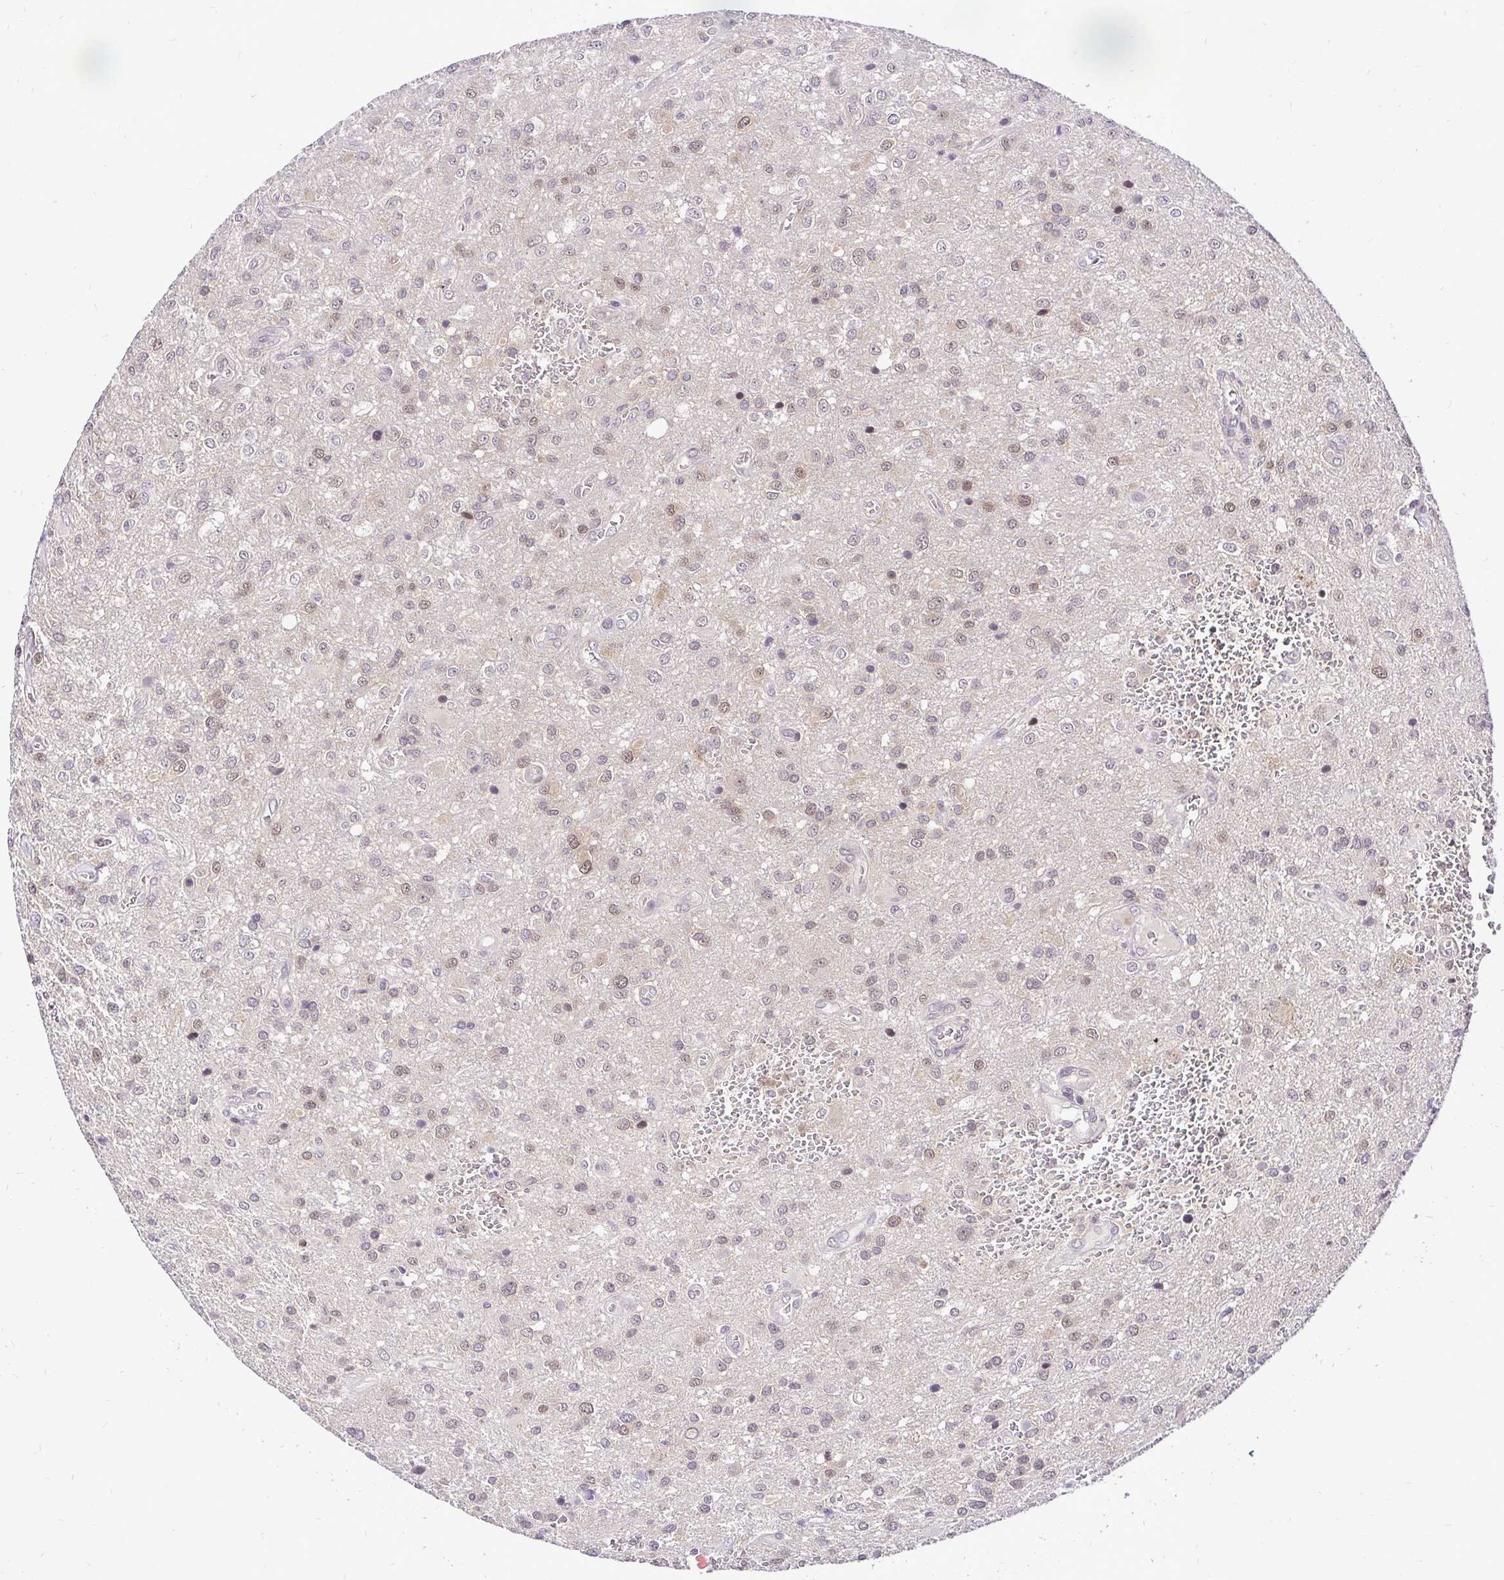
{"staining": {"intensity": "weak", "quantity": "25%-75%", "location": "cytoplasmic/membranous,nuclear"}, "tissue": "glioma", "cell_type": "Tumor cells", "image_type": "cancer", "snomed": [{"axis": "morphology", "description": "Glioma, malignant, Low grade"}, {"axis": "topography", "description": "Brain"}], "caption": "A high-resolution photomicrograph shows IHC staining of malignant glioma (low-grade), which shows weak cytoplasmic/membranous and nuclear staining in about 25%-75% of tumor cells.", "gene": "UBE2M", "patient": {"sex": "male", "age": 66}}